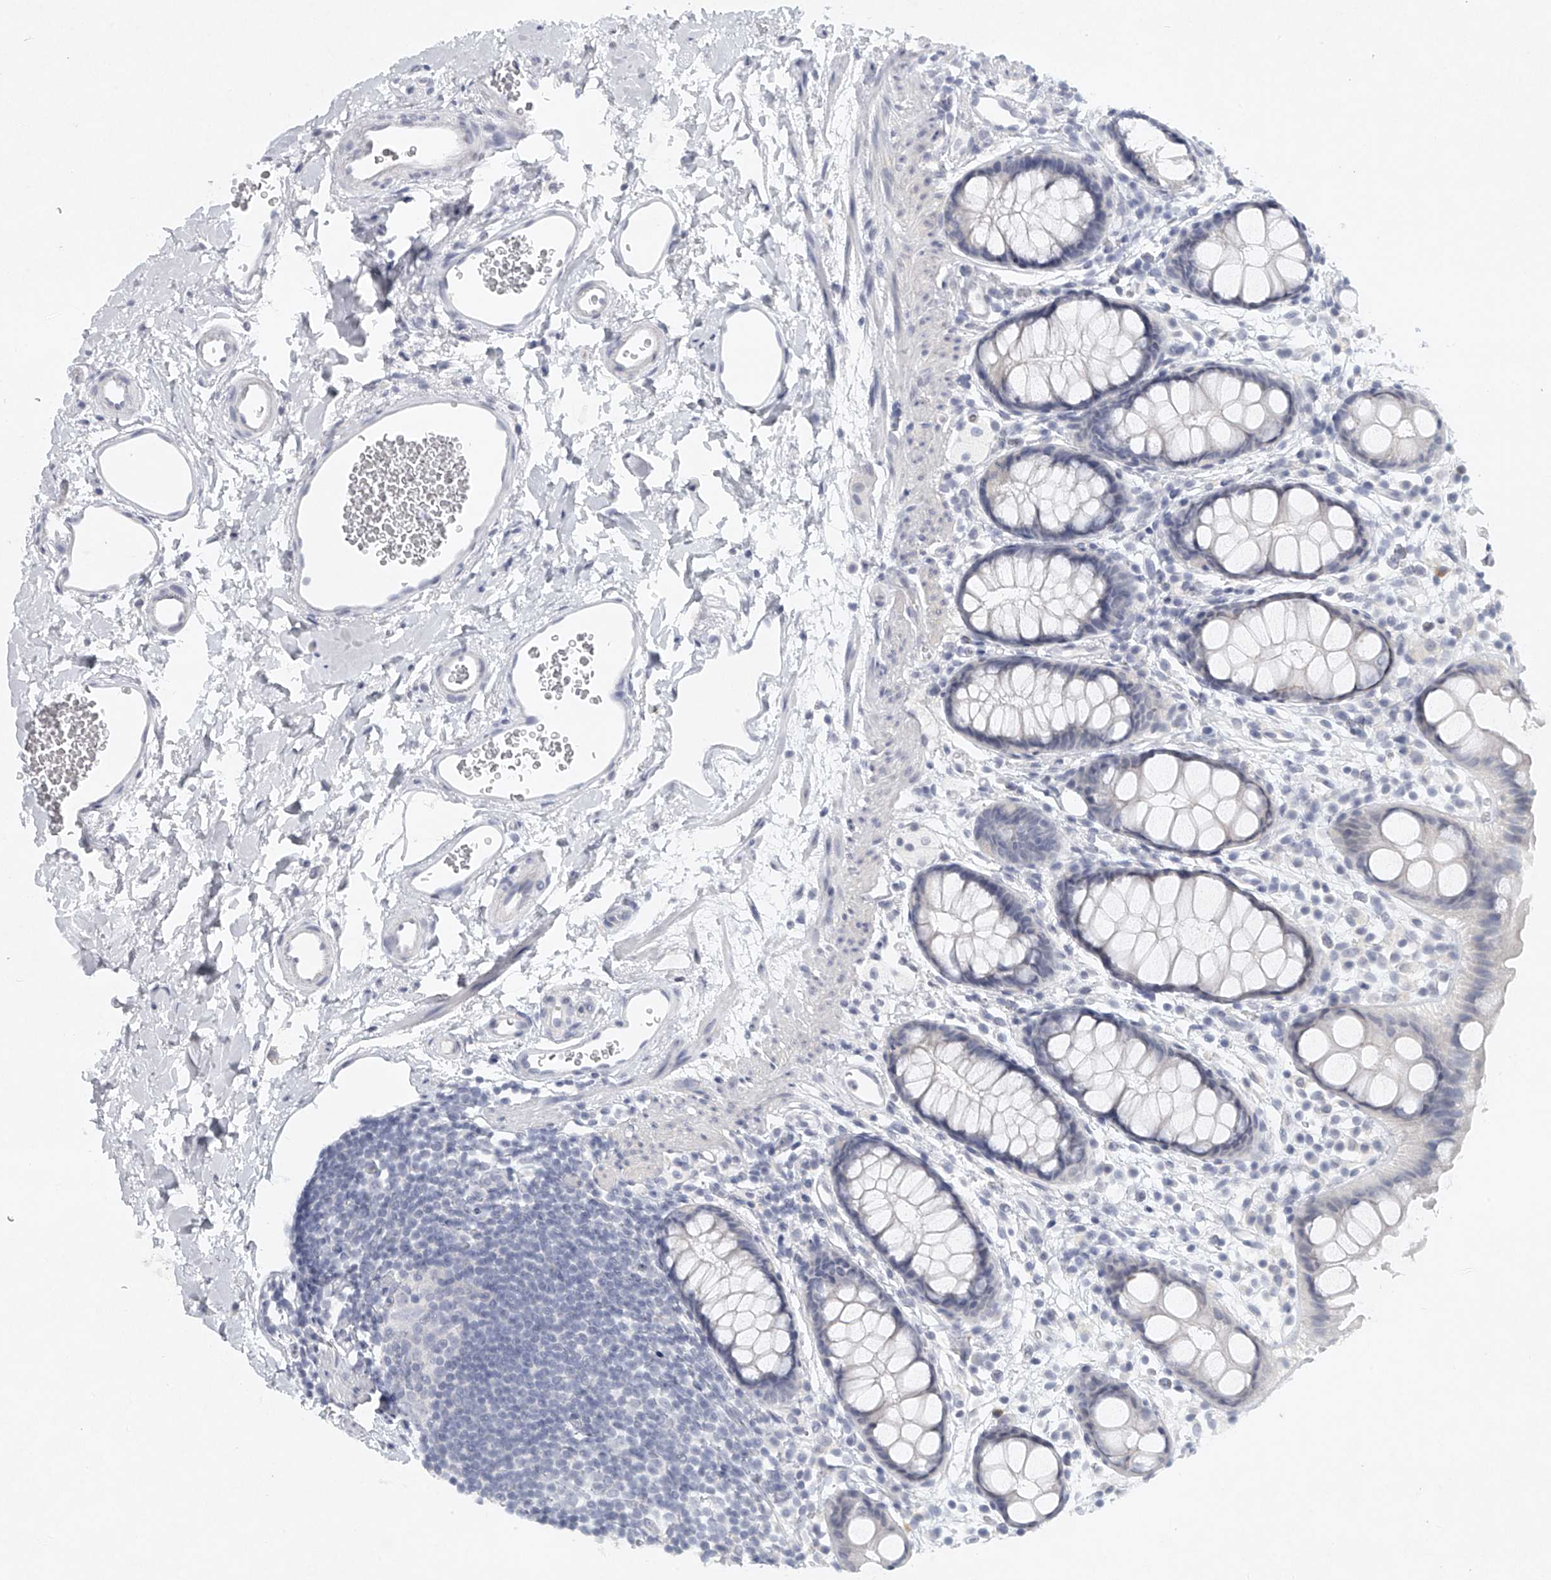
{"staining": {"intensity": "negative", "quantity": "none", "location": "none"}, "tissue": "rectum", "cell_type": "Glandular cells", "image_type": "normal", "snomed": [{"axis": "morphology", "description": "Normal tissue, NOS"}, {"axis": "topography", "description": "Rectum"}], "caption": "Unremarkable rectum was stained to show a protein in brown. There is no significant staining in glandular cells. (DAB immunohistochemistry visualized using brightfield microscopy, high magnification).", "gene": "FAT2", "patient": {"sex": "female", "age": 65}}